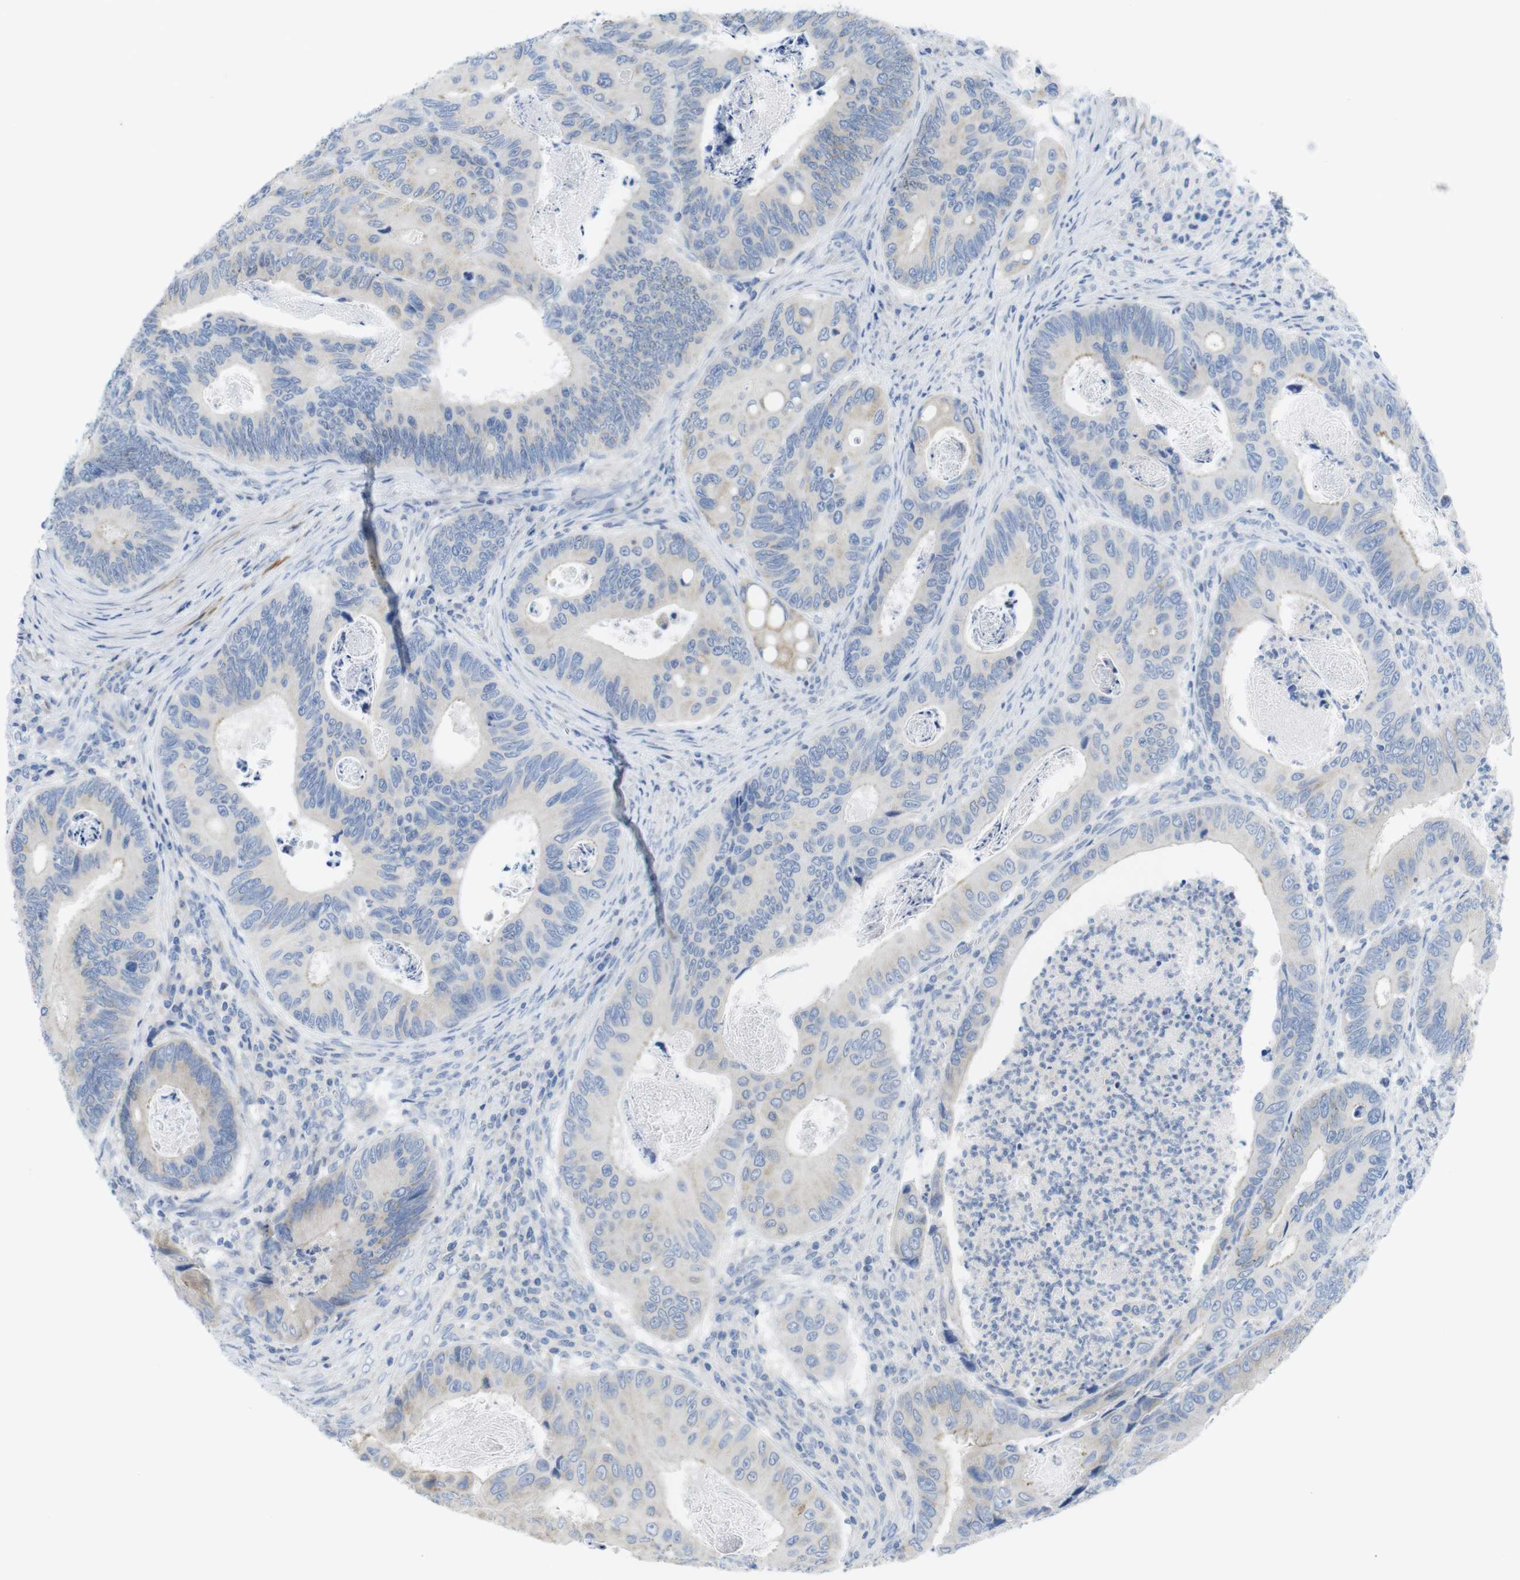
{"staining": {"intensity": "weak", "quantity": "<25%", "location": "cytoplasmic/membranous"}, "tissue": "colorectal cancer", "cell_type": "Tumor cells", "image_type": "cancer", "snomed": [{"axis": "morphology", "description": "Inflammation, NOS"}, {"axis": "morphology", "description": "Adenocarcinoma, NOS"}, {"axis": "topography", "description": "Colon"}], "caption": "Tumor cells are negative for brown protein staining in adenocarcinoma (colorectal). (Stains: DAB immunohistochemistry with hematoxylin counter stain, Microscopy: brightfield microscopy at high magnification).", "gene": "ASIC5", "patient": {"sex": "male", "age": 72}}